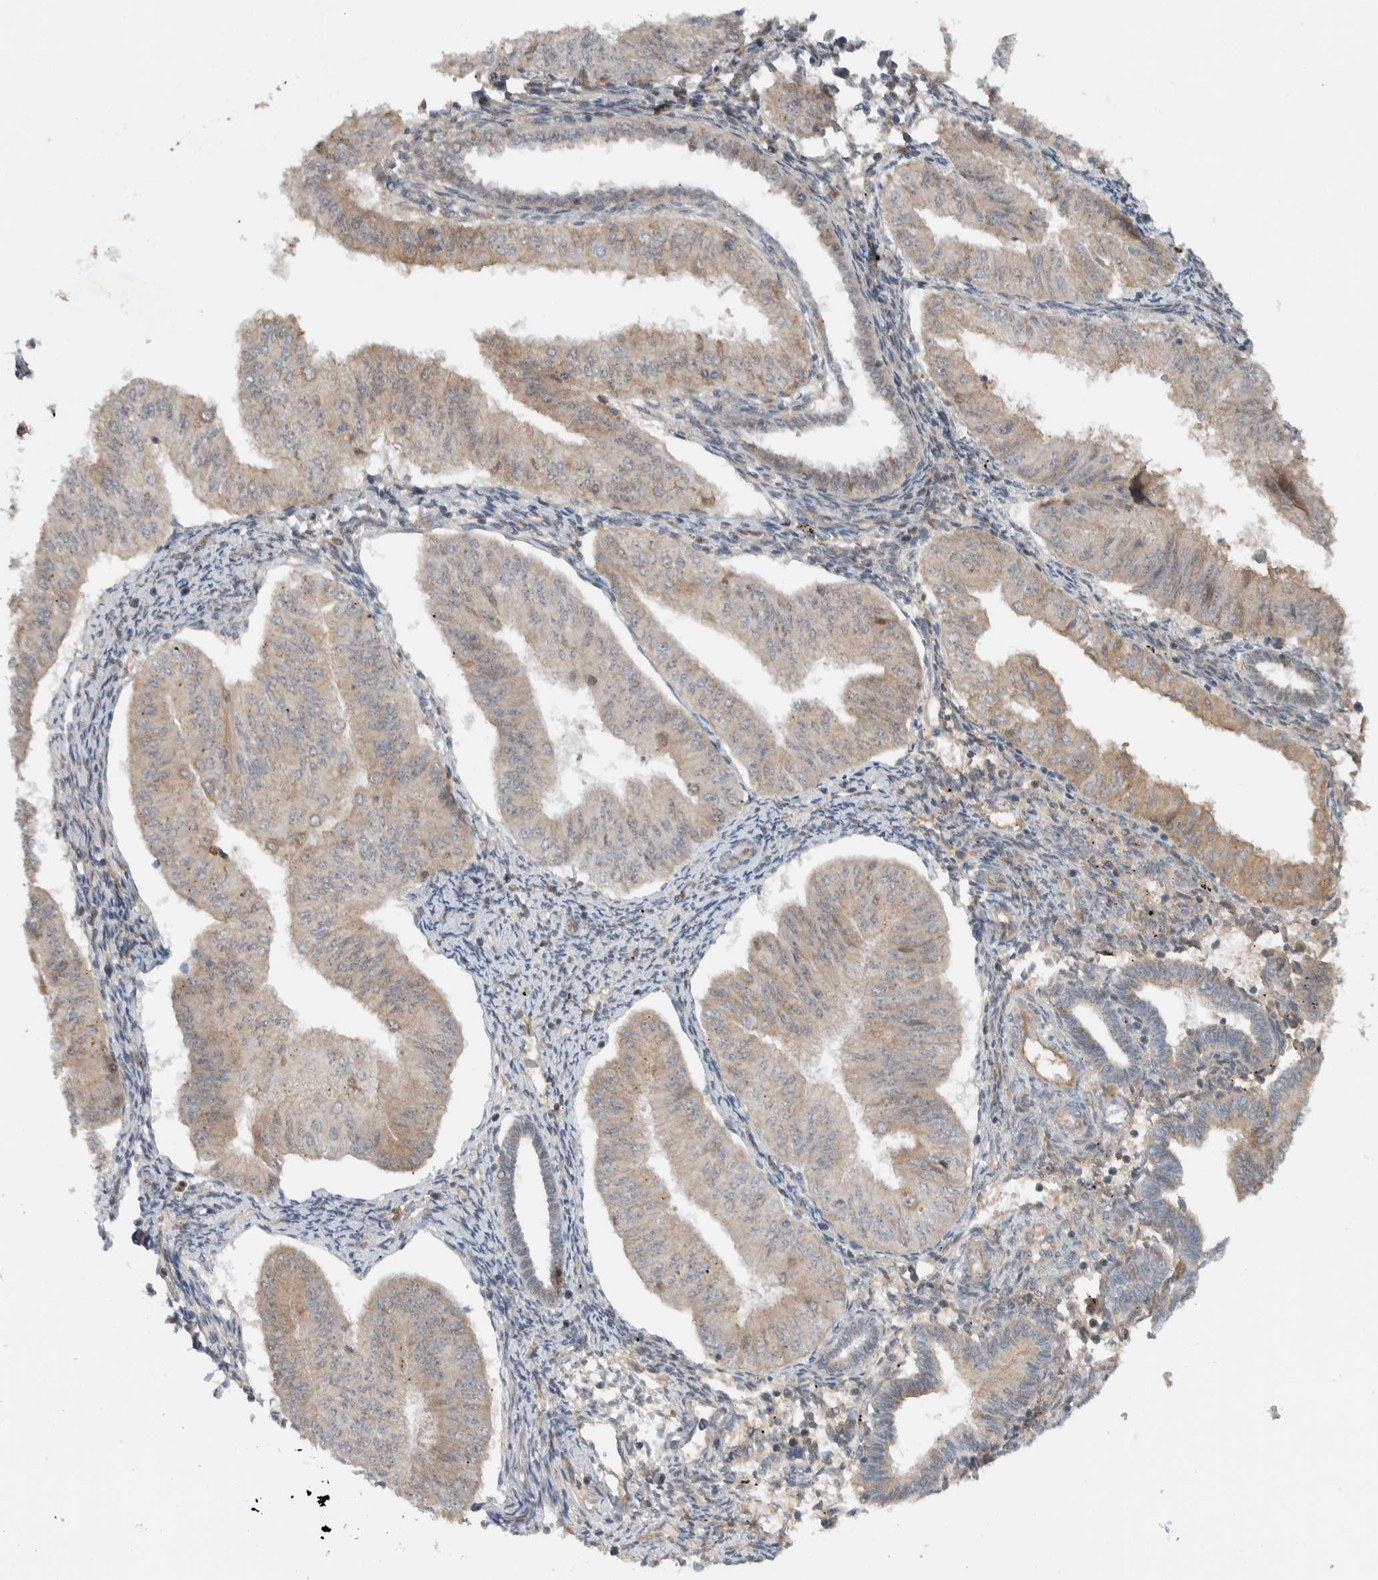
{"staining": {"intensity": "weak", "quantity": ">75%", "location": "cytoplasmic/membranous"}, "tissue": "endometrial cancer", "cell_type": "Tumor cells", "image_type": "cancer", "snomed": [{"axis": "morphology", "description": "Normal tissue, NOS"}, {"axis": "morphology", "description": "Adenocarcinoma, NOS"}, {"axis": "topography", "description": "Endometrium"}], "caption": "Endometrial cancer (adenocarcinoma) was stained to show a protein in brown. There is low levels of weak cytoplasmic/membranous positivity in about >75% of tumor cells. (DAB IHC, brown staining for protein, blue staining for nuclei).", "gene": "ARMC7", "patient": {"sex": "female", "age": 53}}